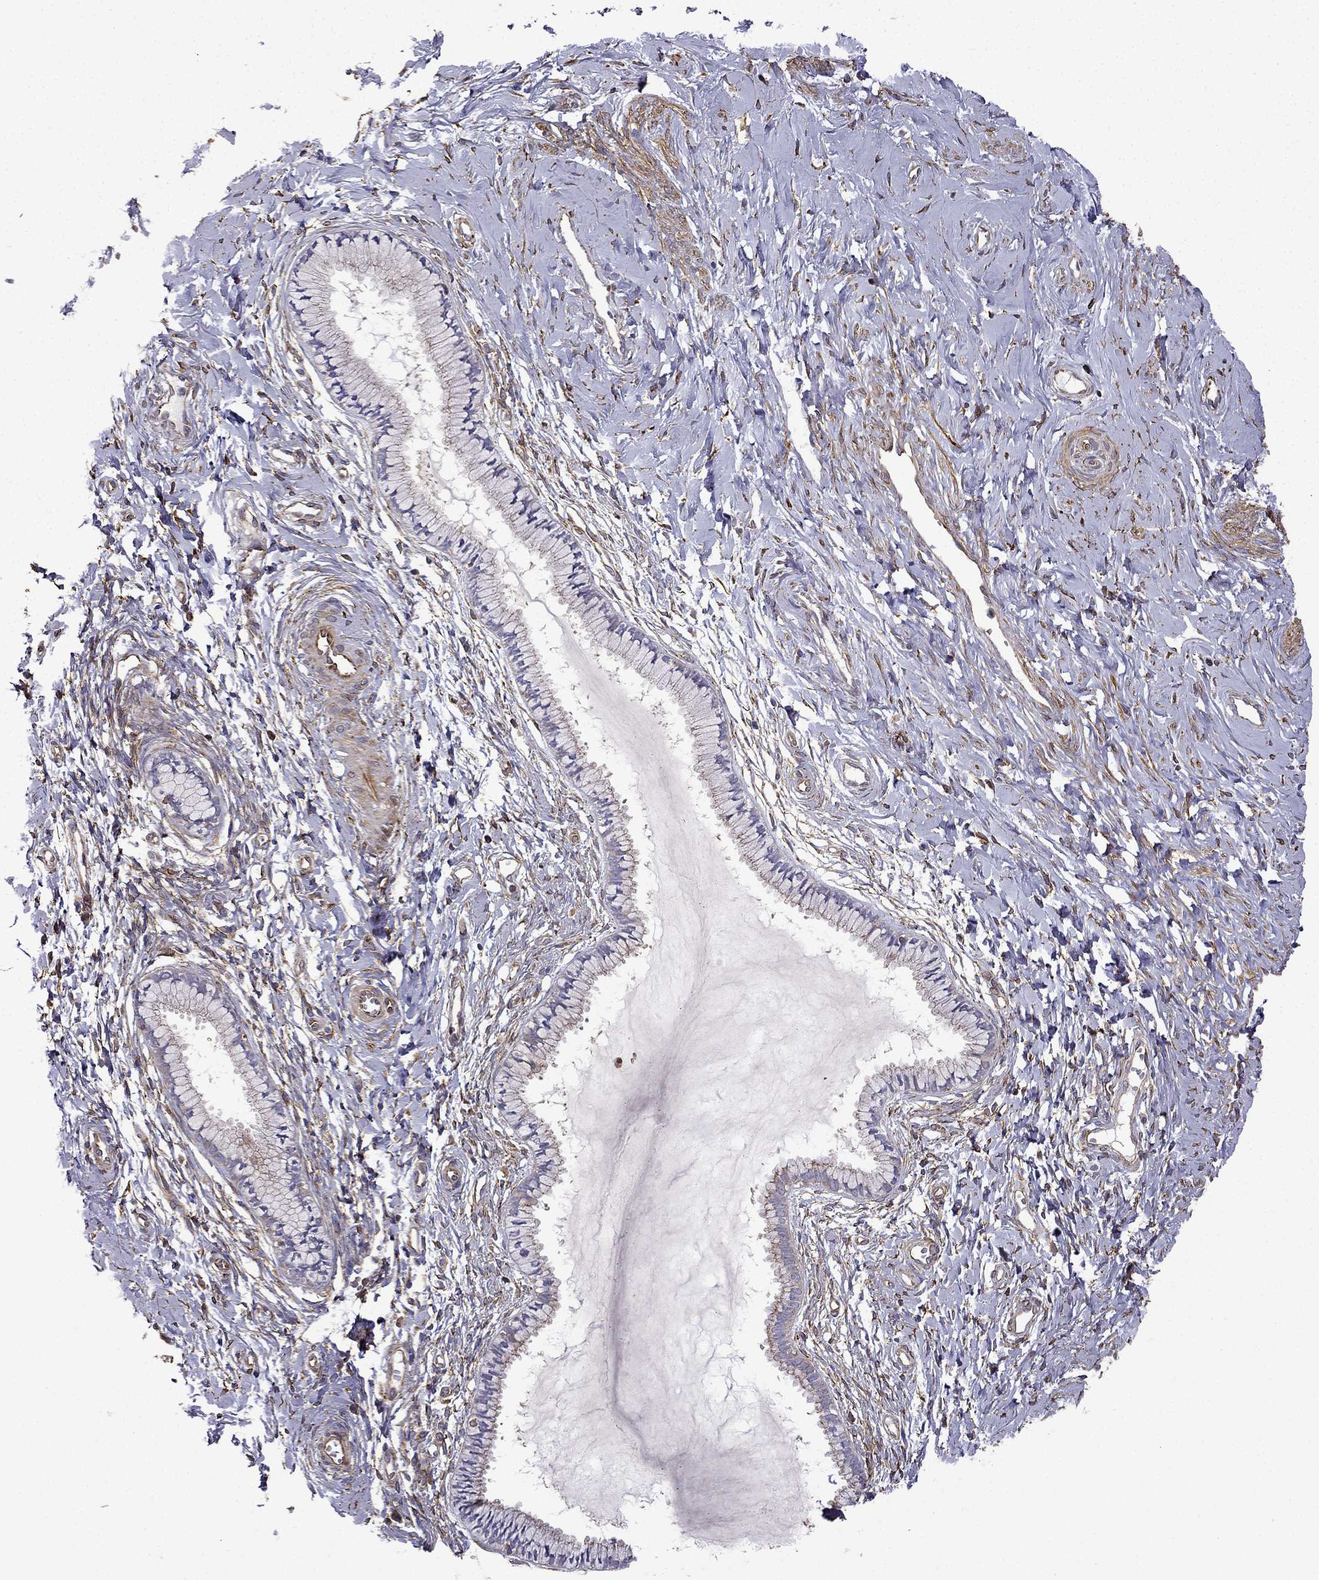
{"staining": {"intensity": "negative", "quantity": "none", "location": "none"}, "tissue": "cervix", "cell_type": "Glandular cells", "image_type": "normal", "snomed": [{"axis": "morphology", "description": "Normal tissue, NOS"}, {"axis": "topography", "description": "Cervix"}], "caption": "DAB immunohistochemical staining of unremarkable cervix displays no significant positivity in glandular cells. (Brightfield microscopy of DAB IHC at high magnification).", "gene": "MAP4", "patient": {"sex": "female", "age": 40}}